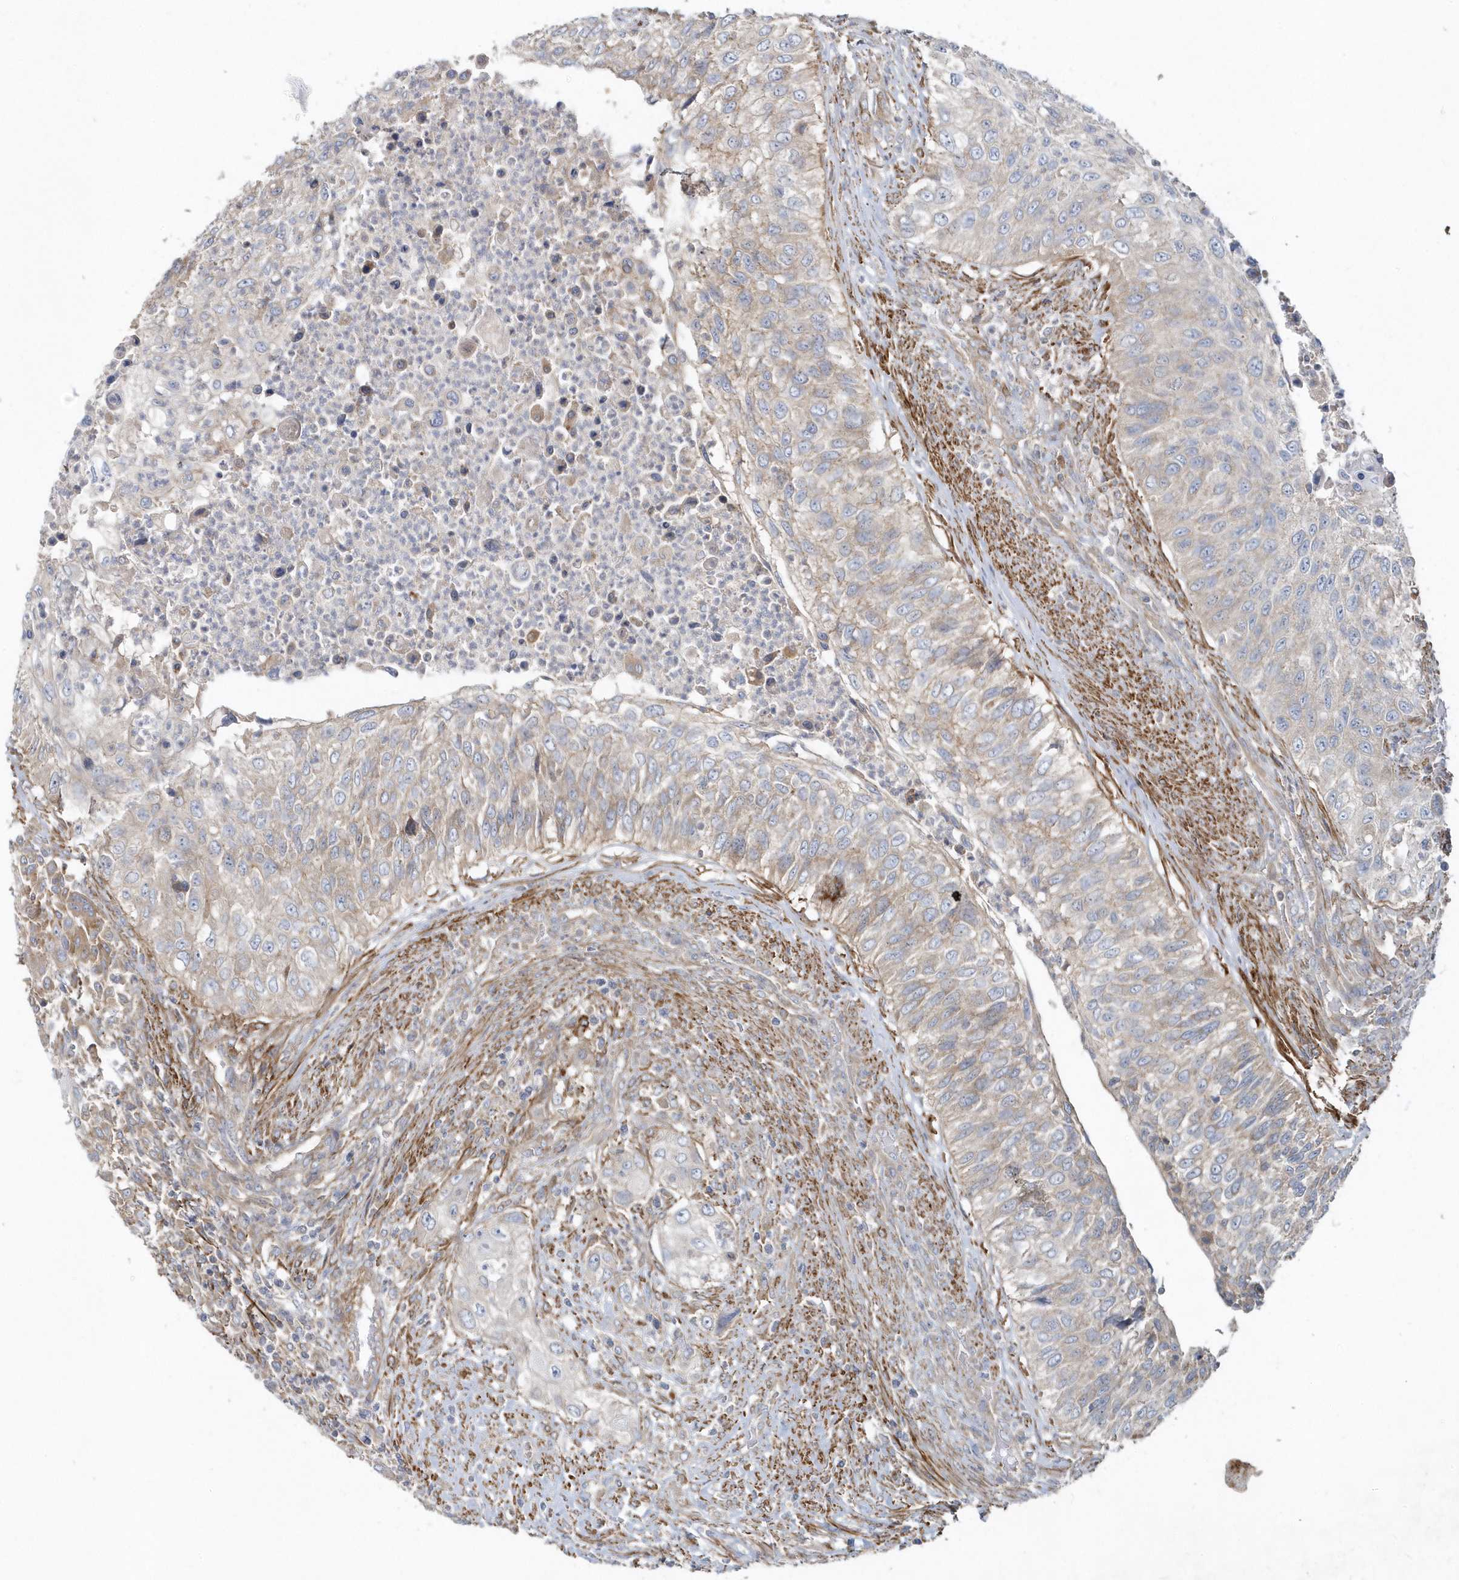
{"staining": {"intensity": "weak", "quantity": "<25%", "location": "cytoplasmic/membranous"}, "tissue": "urothelial cancer", "cell_type": "Tumor cells", "image_type": "cancer", "snomed": [{"axis": "morphology", "description": "Urothelial carcinoma, High grade"}, {"axis": "topography", "description": "Urinary bladder"}], "caption": "A high-resolution micrograph shows immunohistochemistry (IHC) staining of urothelial carcinoma (high-grade), which reveals no significant positivity in tumor cells. (DAB (3,3'-diaminobenzidine) immunohistochemistry, high magnification).", "gene": "LEXM", "patient": {"sex": "female", "age": 60}}